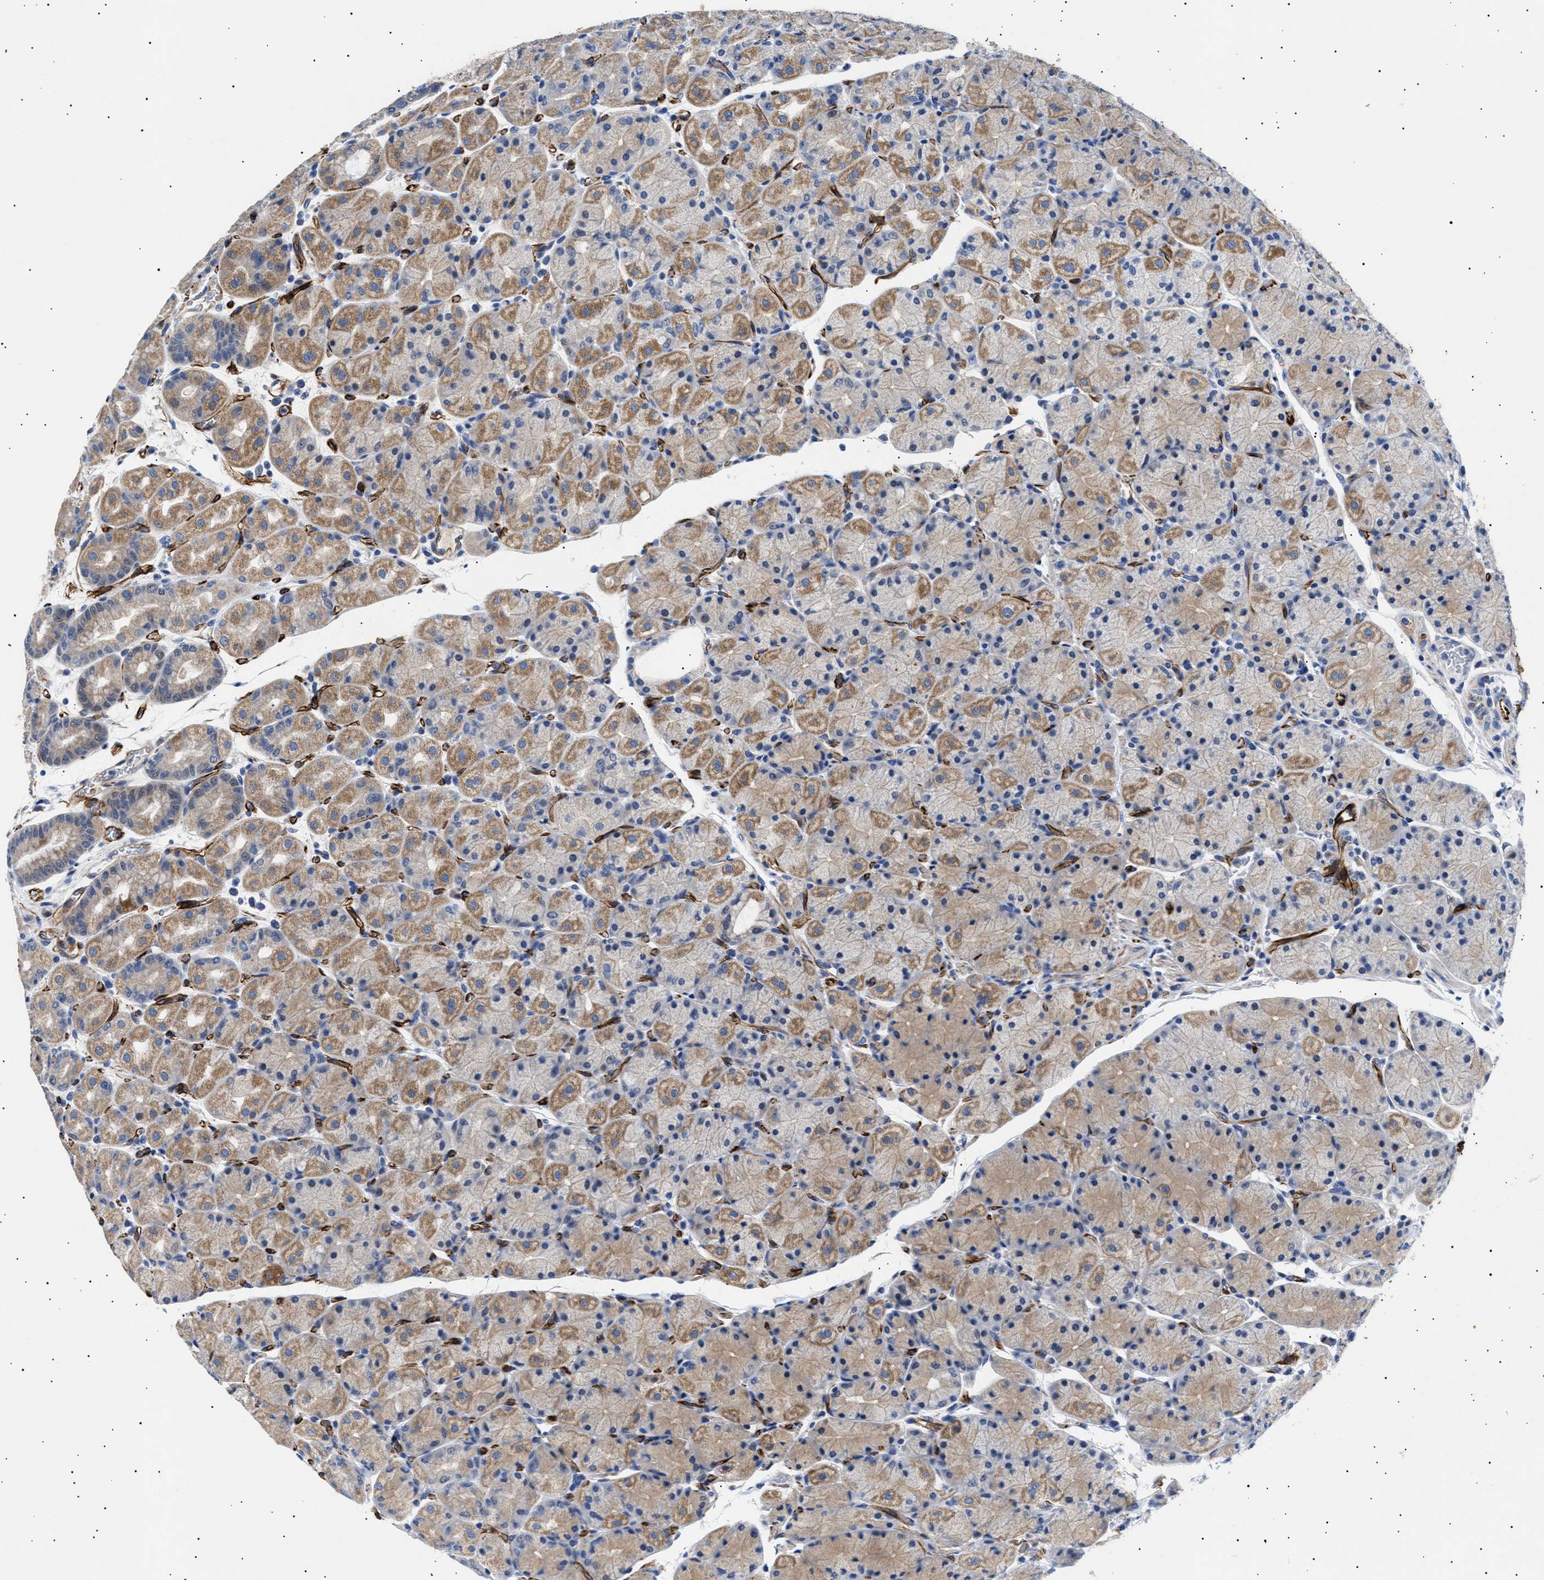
{"staining": {"intensity": "moderate", "quantity": "25%-75%", "location": "cytoplasmic/membranous"}, "tissue": "stomach", "cell_type": "Glandular cells", "image_type": "normal", "snomed": [{"axis": "morphology", "description": "Normal tissue, NOS"}, {"axis": "morphology", "description": "Carcinoid, malignant, NOS"}, {"axis": "topography", "description": "Stomach, upper"}], "caption": "Protein expression analysis of benign human stomach reveals moderate cytoplasmic/membranous staining in approximately 25%-75% of glandular cells. (DAB (3,3'-diaminobenzidine) IHC, brown staining for protein, blue staining for nuclei).", "gene": "OLFML2A", "patient": {"sex": "male", "age": 39}}